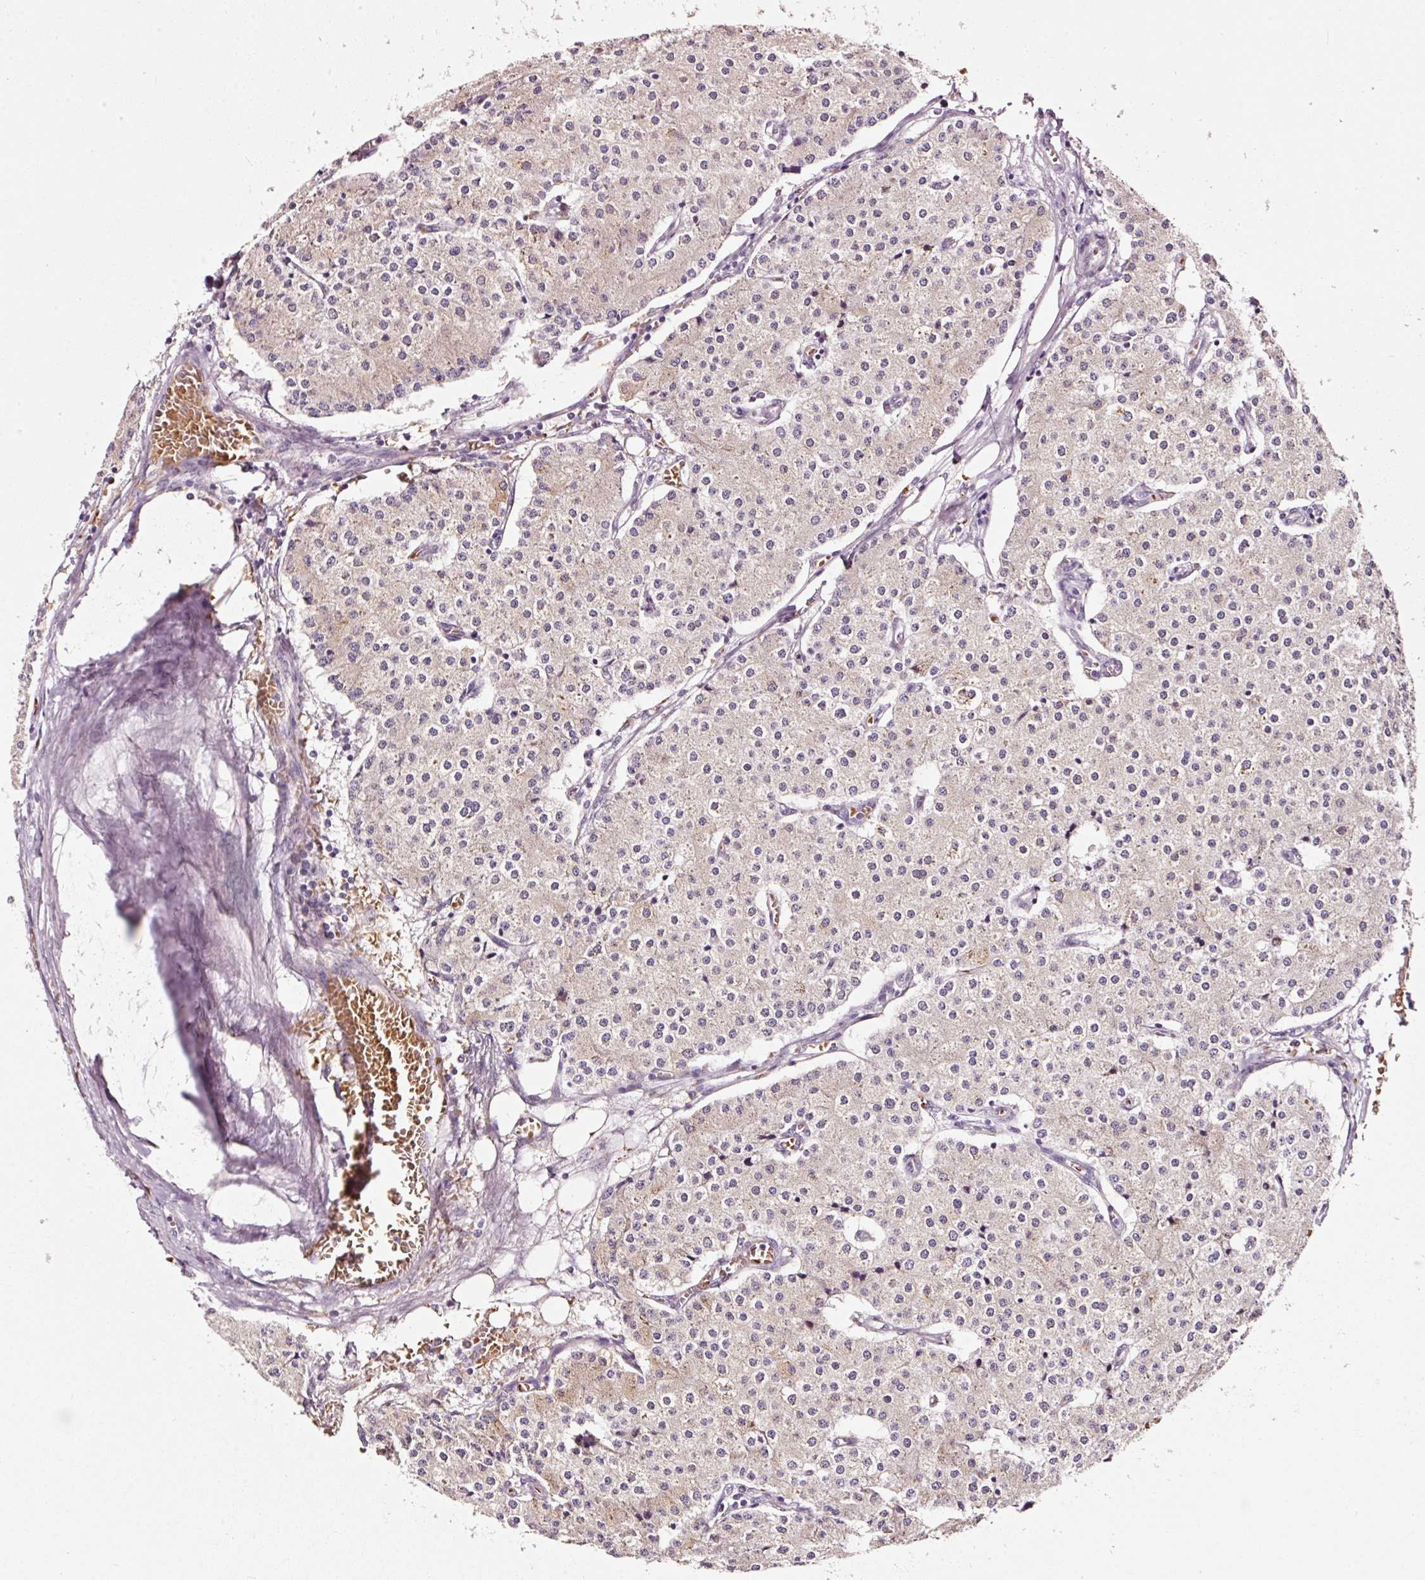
{"staining": {"intensity": "weak", "quantity": "25%-75%", "location": "cytoplasmic/membranous"}, "tissue": "carcinoid", "cell_type": "Tumor cells", "image_type": "cancer", "snomed": [{"axis": "morphology", "description": "Carcinoid, malignant, NOS"}, {"axis": "topography", "description": "Colon"}], "caption": "Brown immunohistochemical staining in human malignant carcinoid reveals weak cytoplasmic/membranous positivity in approximately 25%-75% of tumor cells.", "gene": "ZNF460", "patient": {"sex": "female", "age": 52}}